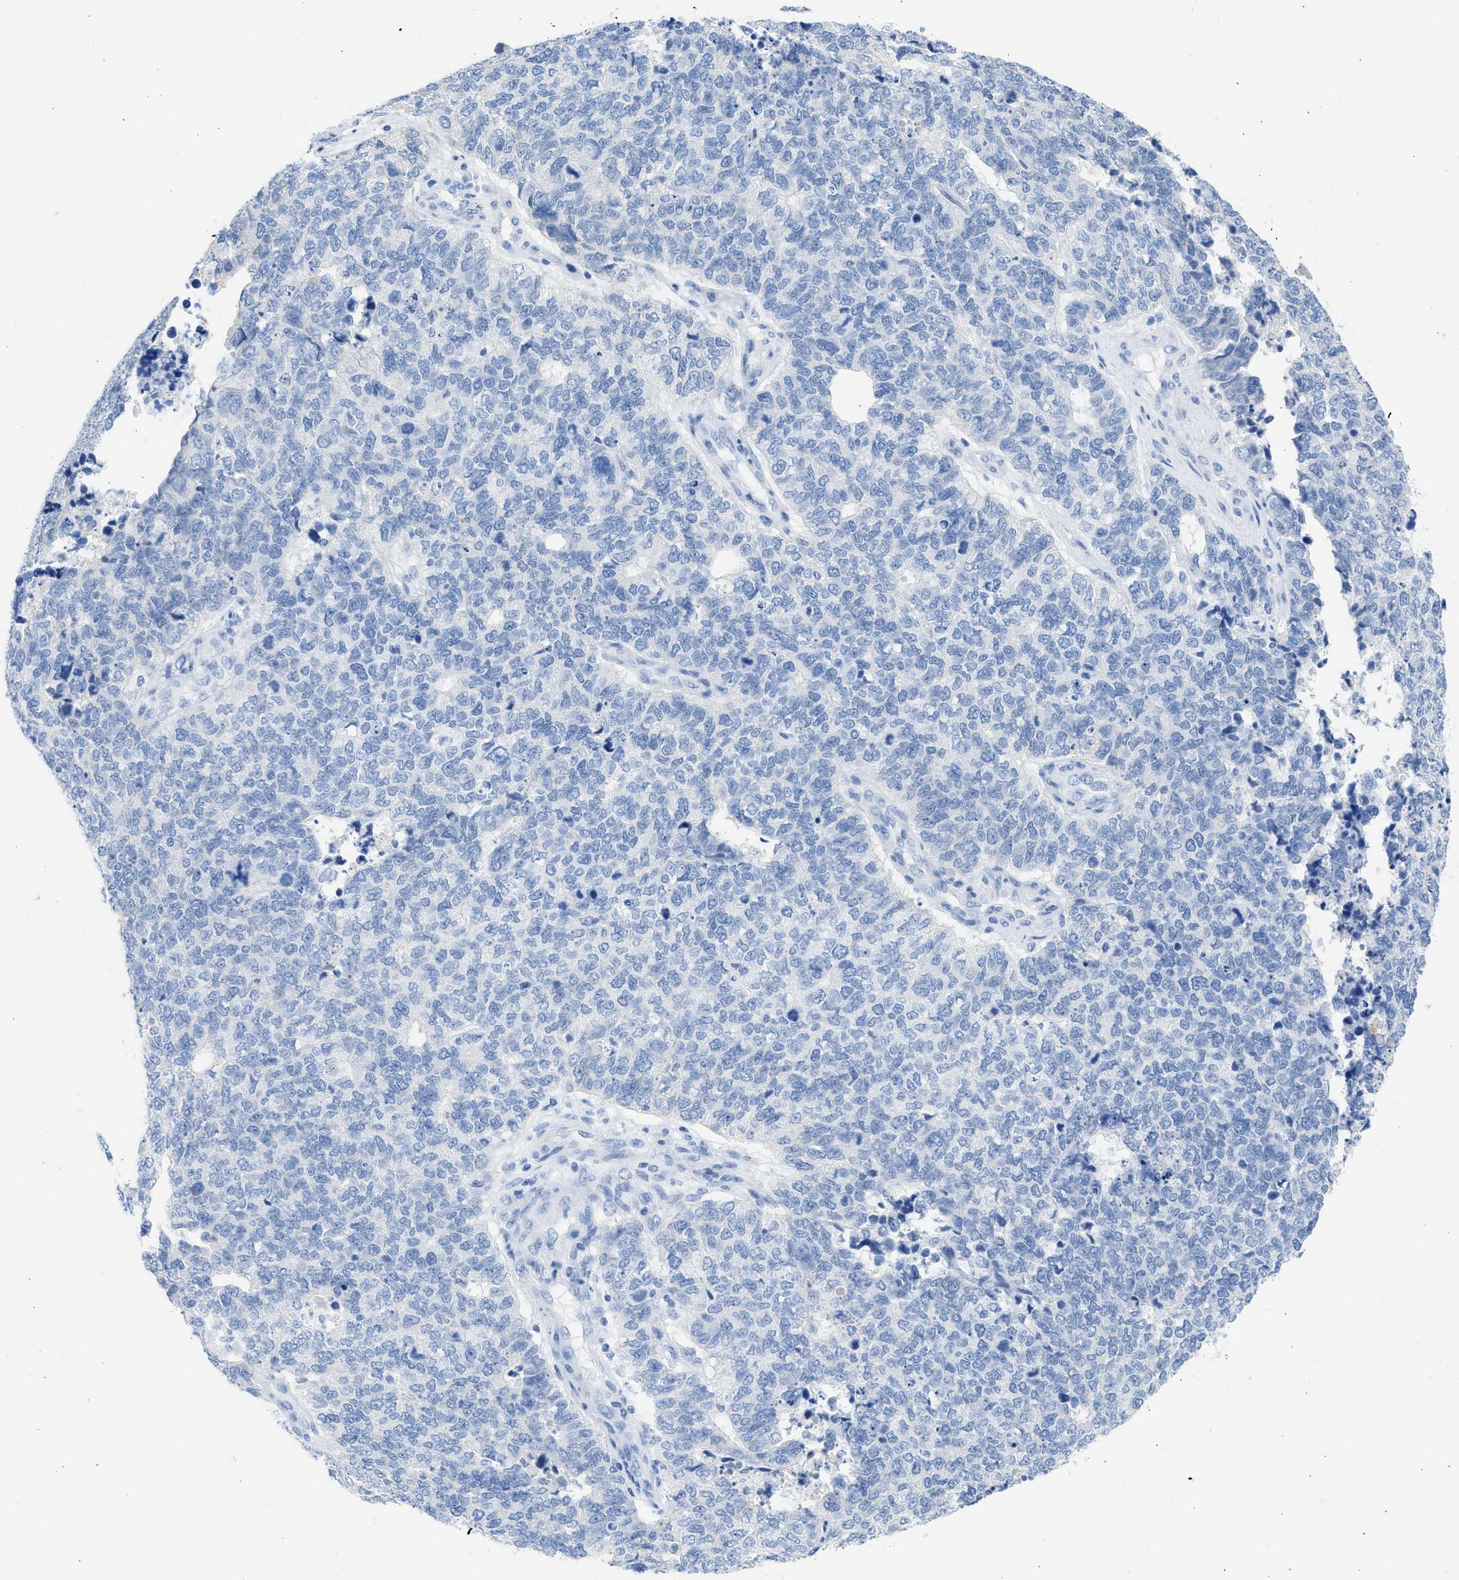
{"staining": {"intensity": "negative", "quantity": "none", "location": "none"}, "tissue": "cervical cancer", "cell_type": "Tumor cells", "image_type": "cancer", "snomed": [{"axis": "morphology", "description": "Squamous cell carcinoma, NOS"}, {"axis": "topography", "description": "Cervix"}], "caption": "Immunohistochemistry (IHC) of cervical cancer reveals no positivity in tumor cells. The staining was performed using DAB (3,3'-diaminobenzidine) to visualize the protein expression in brown, while the nuclei were stained in blue with hematoxylin (Magnification: 20x).", "gene": "SPATA3", "patient": {"sex": "female", "age": 63}}